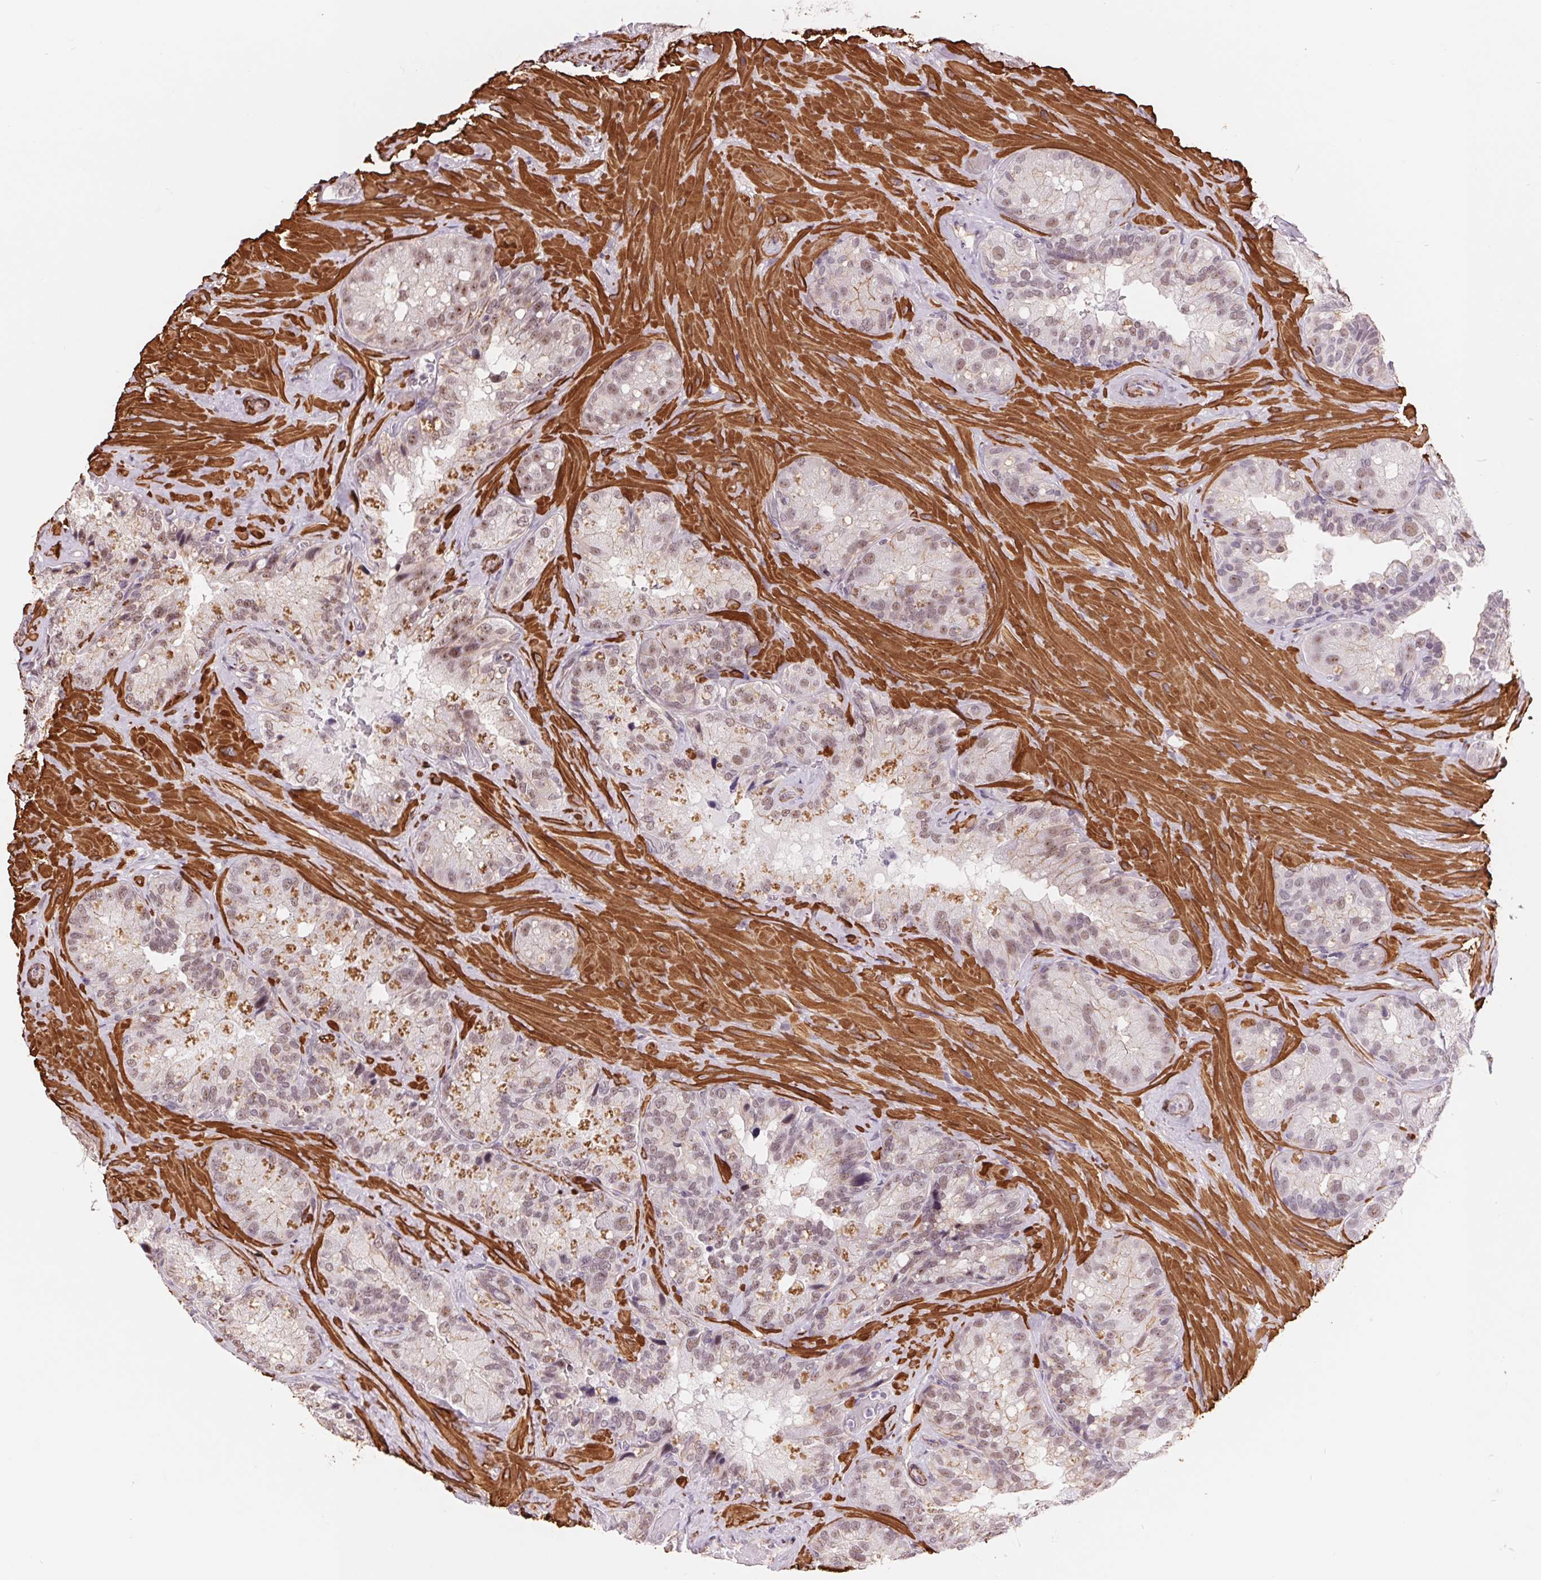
{"staining": {"intensity": "moderate", "quantity": "25%-75%", "location": "cytoplasmic/membranous"}, "tissue": "seminal vesicle", "cell_type": "Glandular cells", "image_type": "normal", "snomed": [{"axis": "morphology", "description": "Normal tissue, NOS"}, {"axis": "topography", "description": "Seminal veicle"}], "caption": "Unremarkable seminal vesicle was stained to show a protein in brown. There is medium levels of moderate cytoplasmic/membranous staining in approximately 25%-75% of glandular cells.", "gene": "BCAT1", "patient": {"sex": "male", "age": 60}}